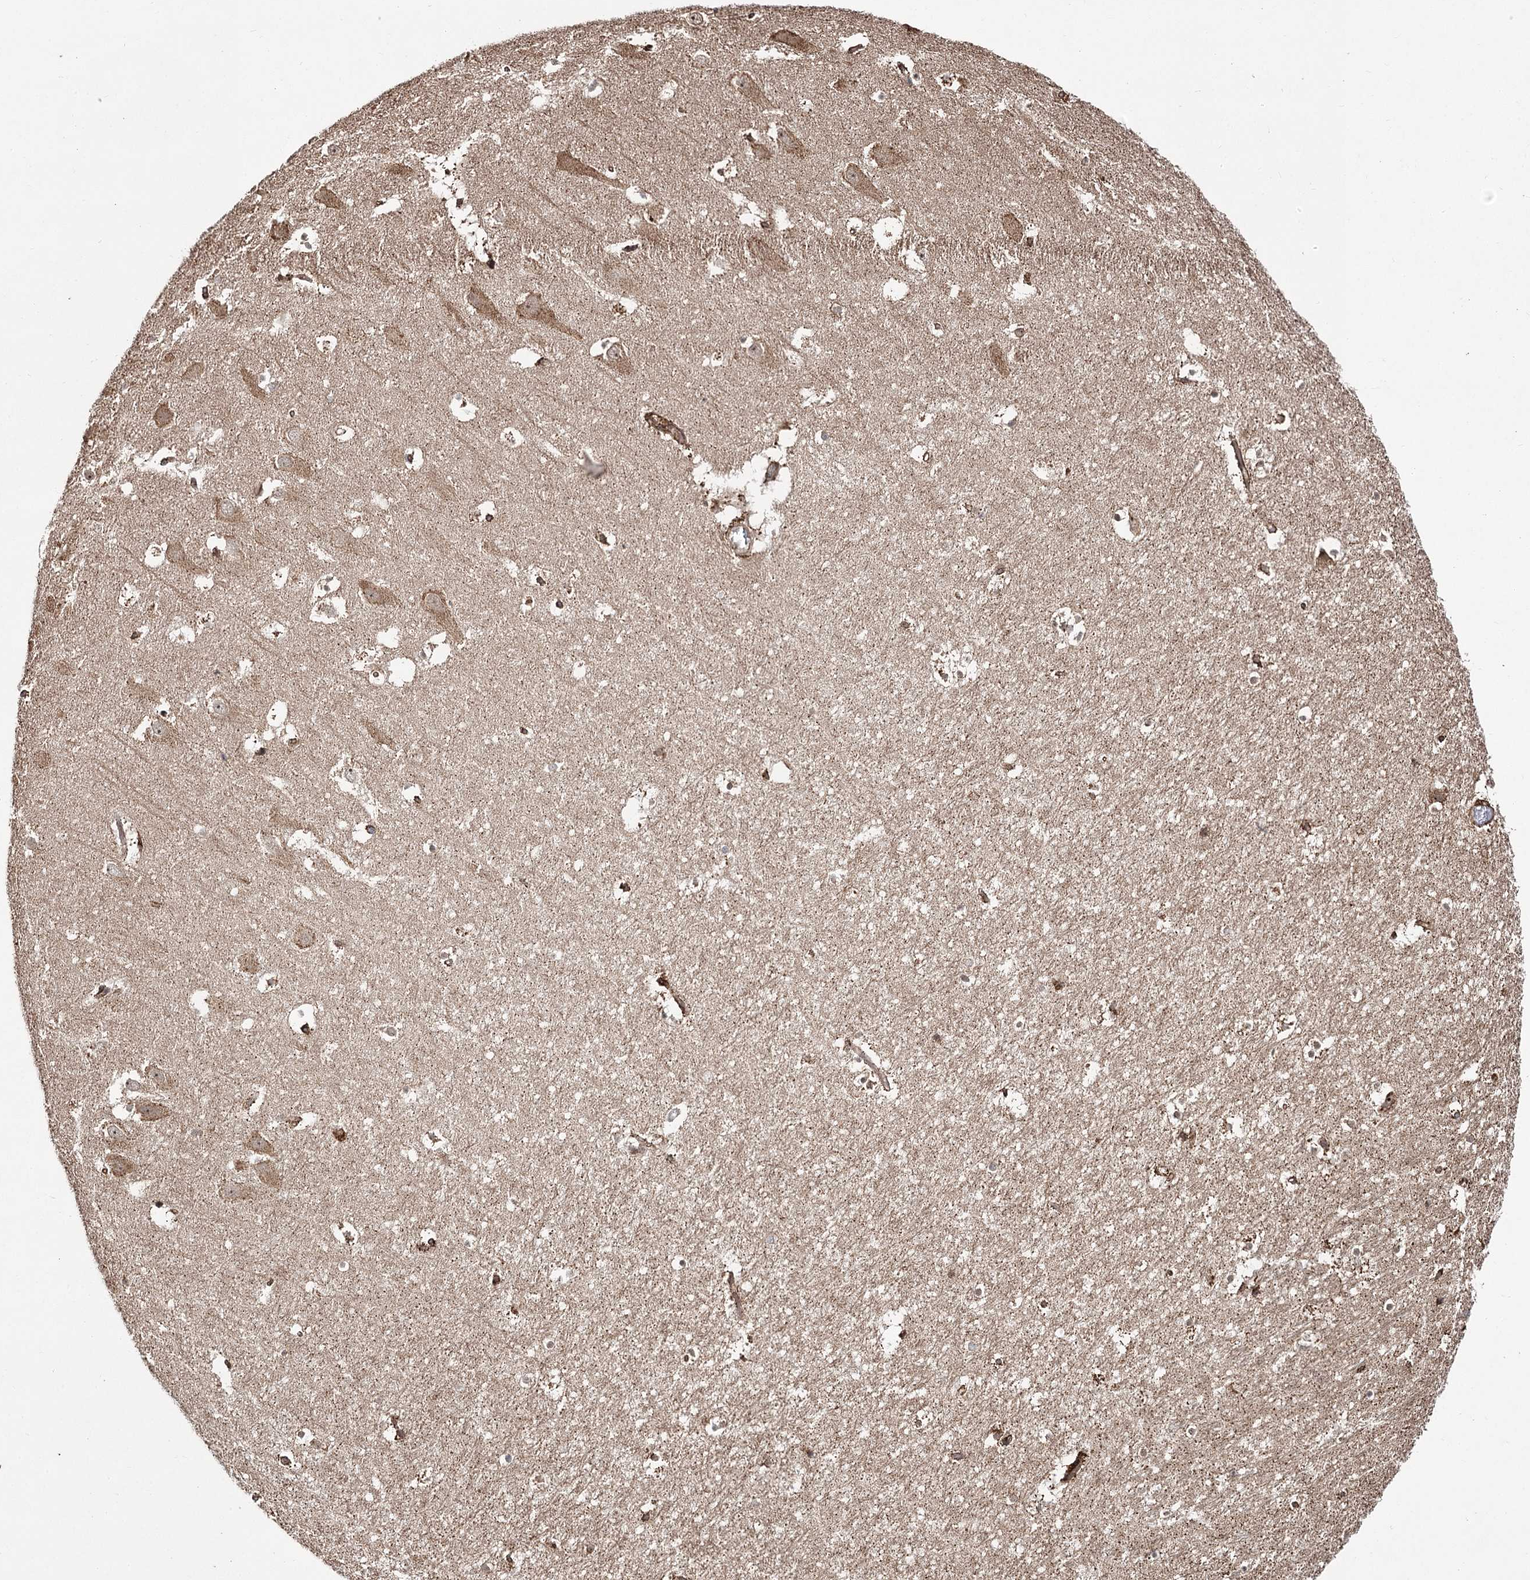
{"staining": {"intensity": "weak", "quantity": "25%-75%", "location": "cytoplasmic/membranous"}, "tissue": "hippocampus", "cell_type": "Glial cells", "image_type": "normal", "snomed": [{"axis": "morphology", "description": "Normal tissue, NOS"}, {"axis": "topography", "description": "Hippocampus"}], "caption": "A low amount of weak cytoplasmic/membranous positivity is appreciated in about 25%-75% of glial cells in benign hippocampus.", "gene": "FANCL", "patient": {"sex": "female", "age": 52}}